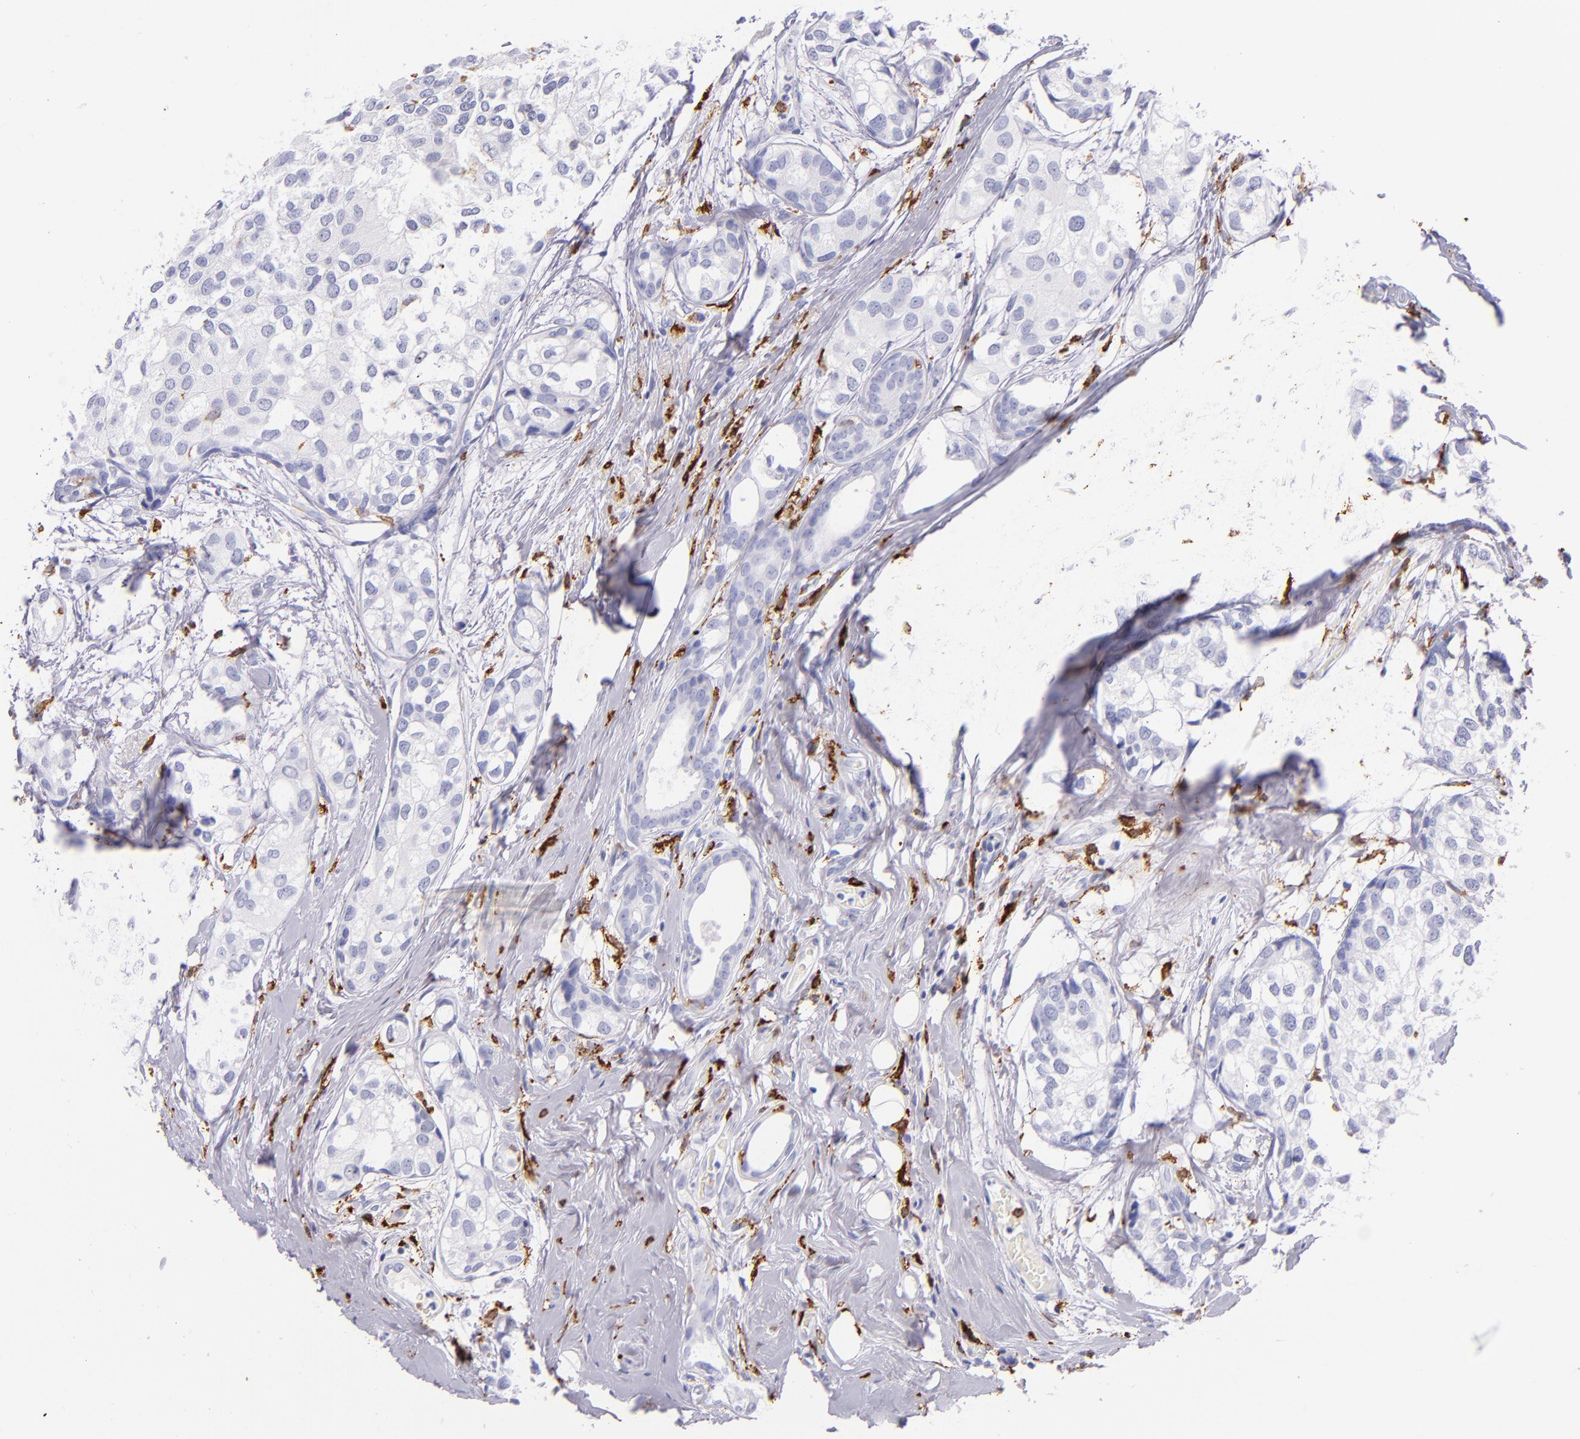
{"staining": {"intensity": "negative", "quantity": "none", "location": "none"}, "tissue": "breast cancer", "cell_type": "Tumor cells", "image_type": "cancer", "snomed": [{"axis": "morphology", "description": "Duct carcinoma"}, {"axis": "topography", "description": "Breast"}], "caption": "Human breast cancer (intraductal carcinoma) stained for a protein using IHC demonstrates no staining in tumor cells.", "gene": "CD163", "patient": {"sex": "female", "age": 68}}